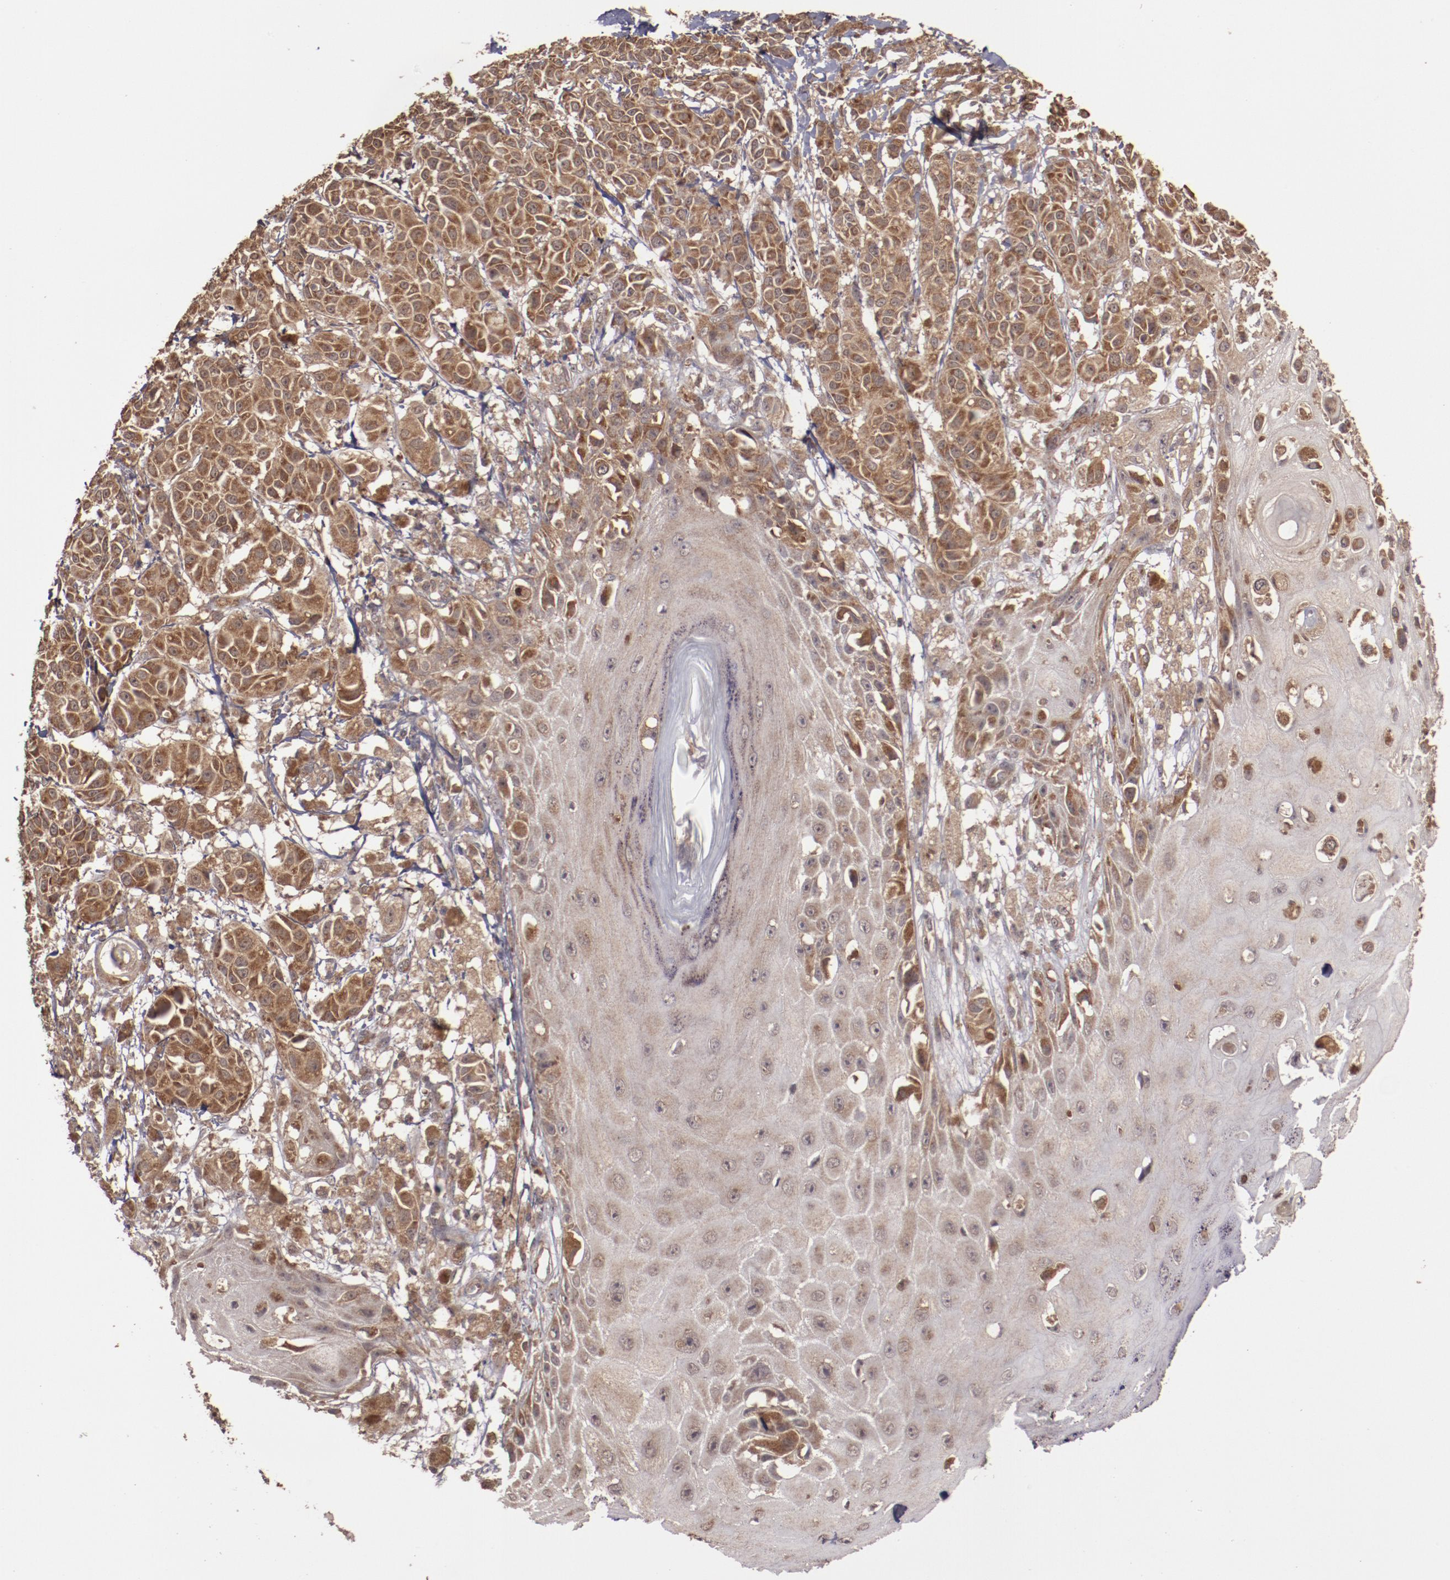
{"staining": {"intensity": "strong", "quantity": ">75%", "location": "cytoplasmic/membranous"}, "tissue": "melanoma", "cell_type": "Tumor cells", "image_type": "cancer", "snomed": [{"axis": "morphology", "description": "Malignant melanoma, NOS"}, {"axis": "topography", "description": "Skin"}], "caption": "Strong cytoplasmic/membranous staining is identified in approximately >75% of tumor cells in malignant melanoma. Ihc stains the protein in brown and the nuclei are stained blue.", "gene": "TXNDC16", "patient": {"sex": "male", "age": 76}}